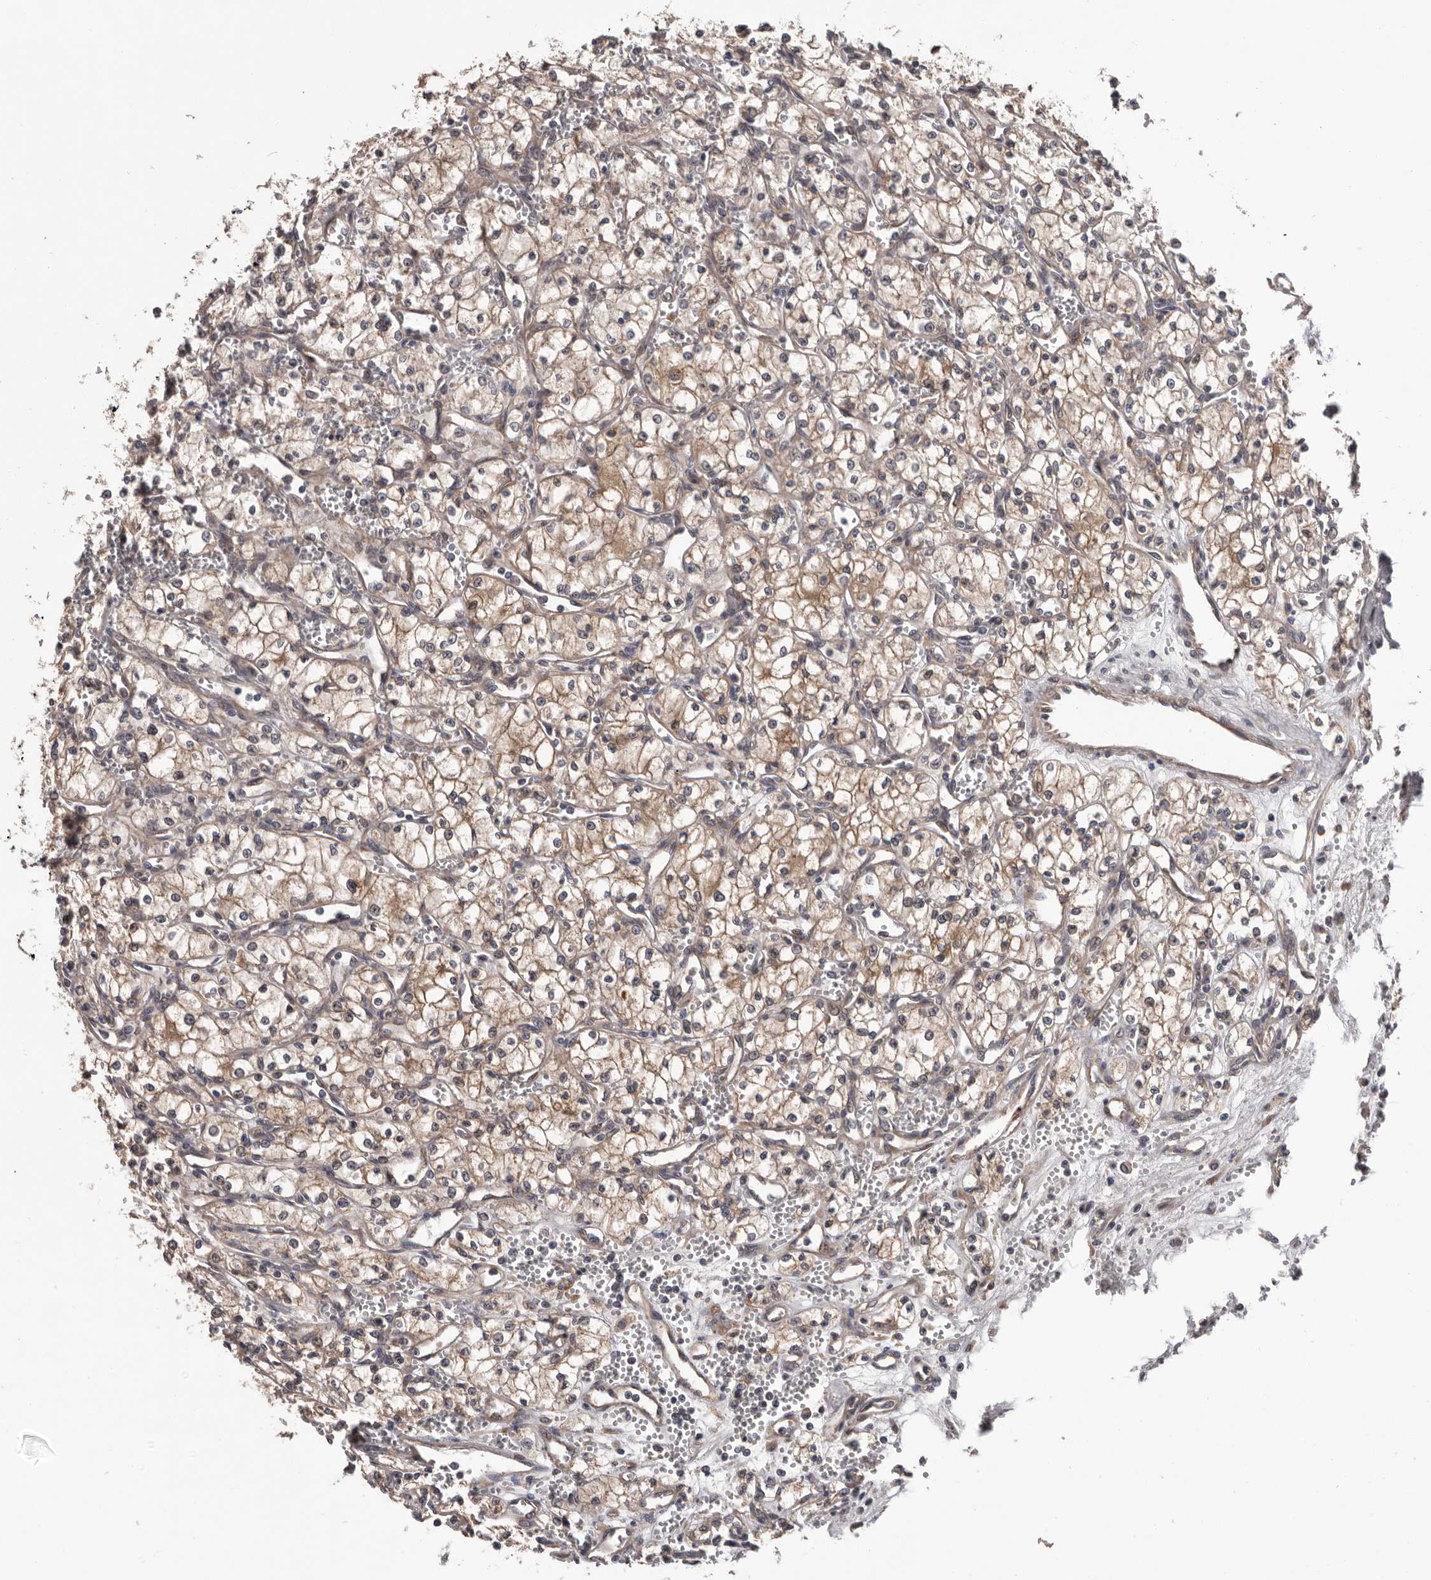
{"staining": {"intensity": "weak", "quantity": "25%-75%", "location": "cytoplasmic/membranous"}, "tissue": "renal cancer", "cell_type": "Tumor cells", "image_type": "cancer", "snomed": [{"axis": "morphology", "description": "Adenocarcinoma, NOS"}, {"axis": "topography", "description": "Kidney"}], "caption": "Renal adenocarcinoma stained for a protein (brown) reveals weak cytoplasmic/membranous positive positivity in about 25%-75% of tumor cells.", "gene": "PRKD1", "patient": {"sex": "male", "age": 59}}